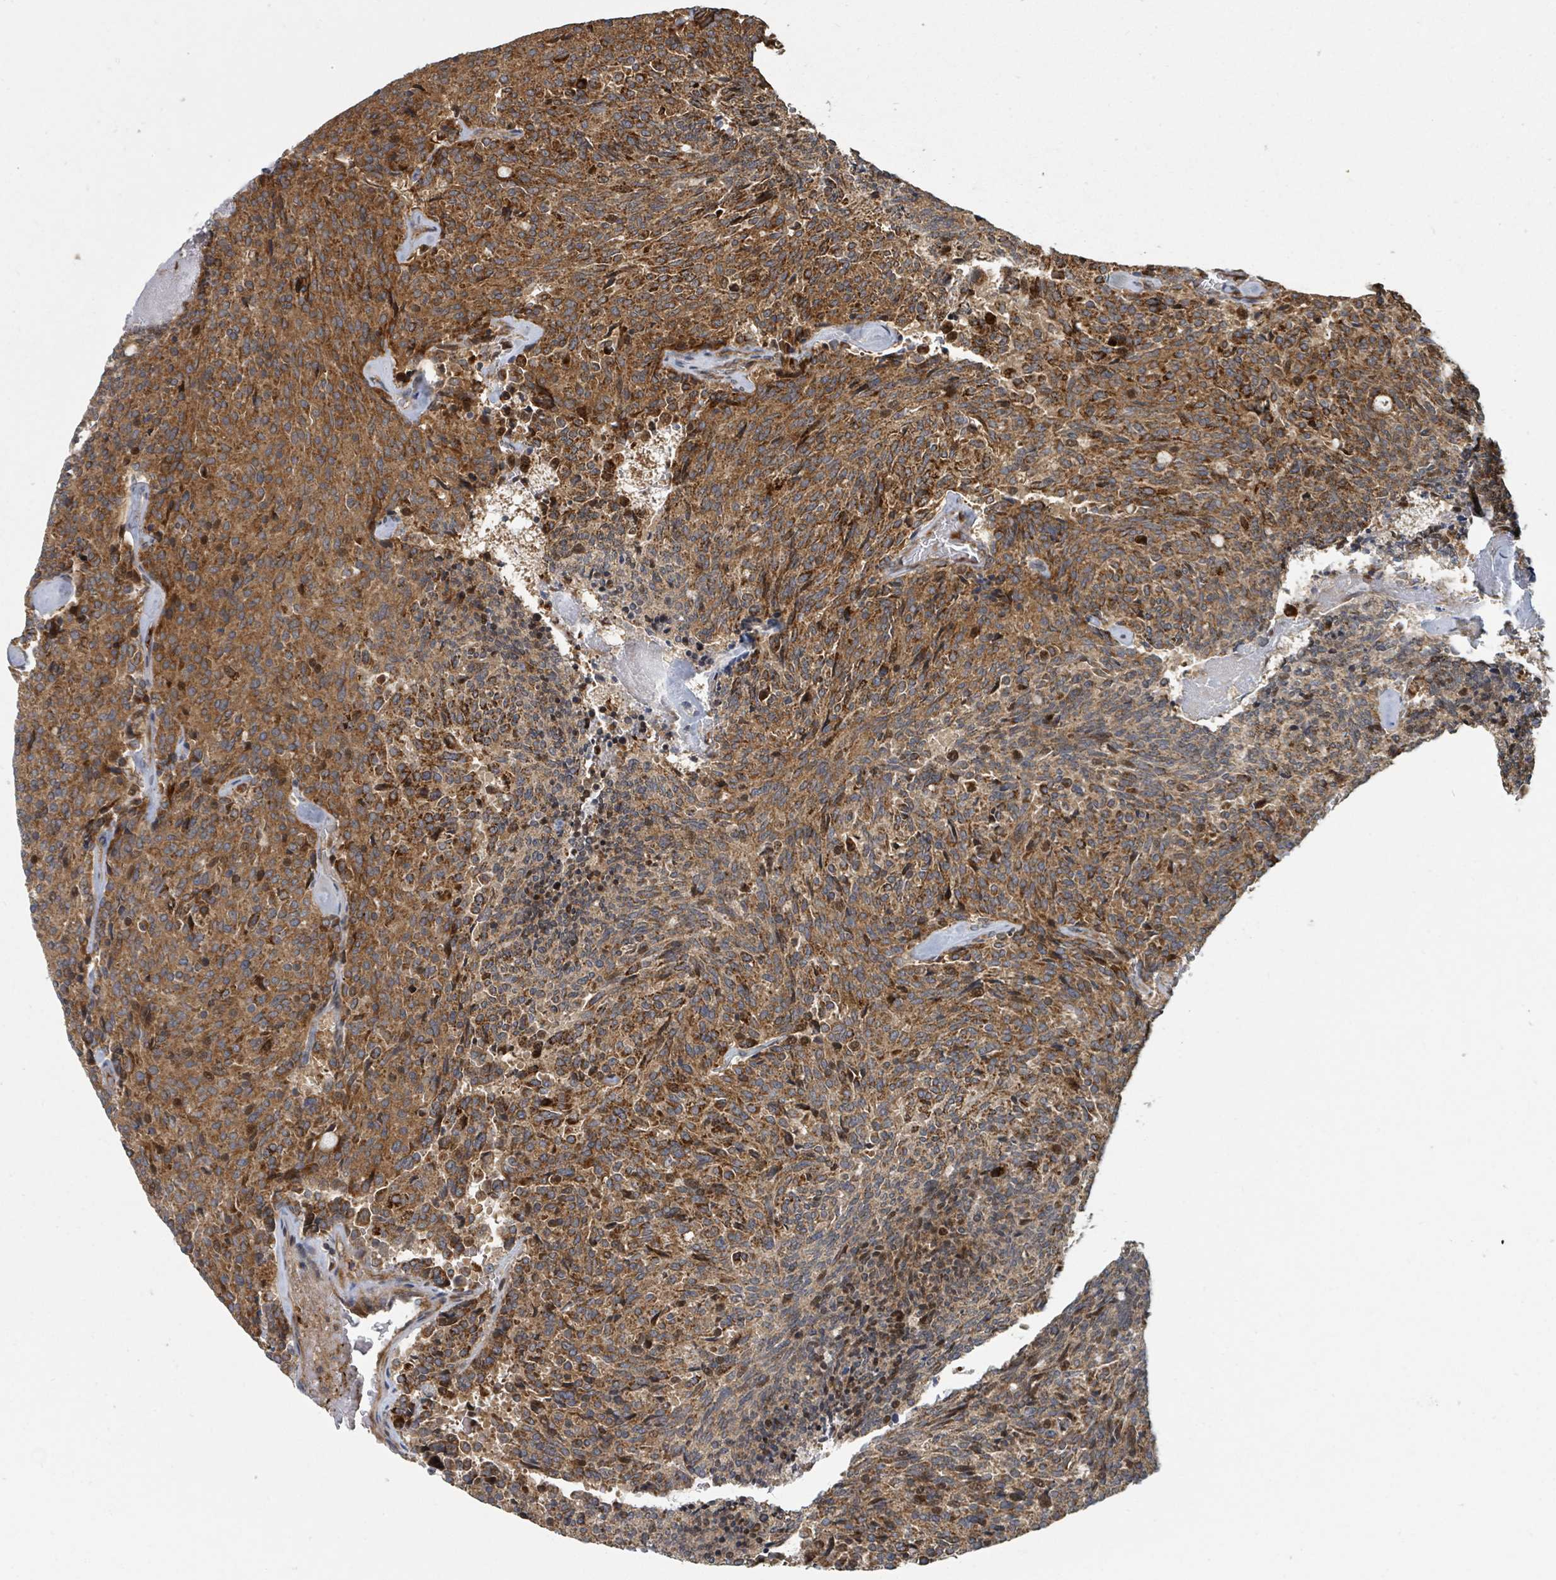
{"staining": {"intensity": "moderate", "quantity": ">75%", "location": "cytoplasmic/membranous"}, "tissue": "carcinoid", "cell_type": "Tumor cells", "image_type": "cancer", "snomed": [{"axis": "morphology", "description": "Carcinoid, malignant, NOS"}, {"axis": "topography", "description": "Pancreas"}], "caption": "The photomicrograph reveals immunohistochemical staining of carcinoid. There is moderate cytoplasmic/membranous staining is appreciated in approximately >75% of tumor cells. The staining was performed using DAB to visualize the protein expression in brown, while the nuclei were stained in blue with hematoxylin (Magnification: 20x).", "gene": "DPM1", "patient": {"sex": "female", "age": 54}}